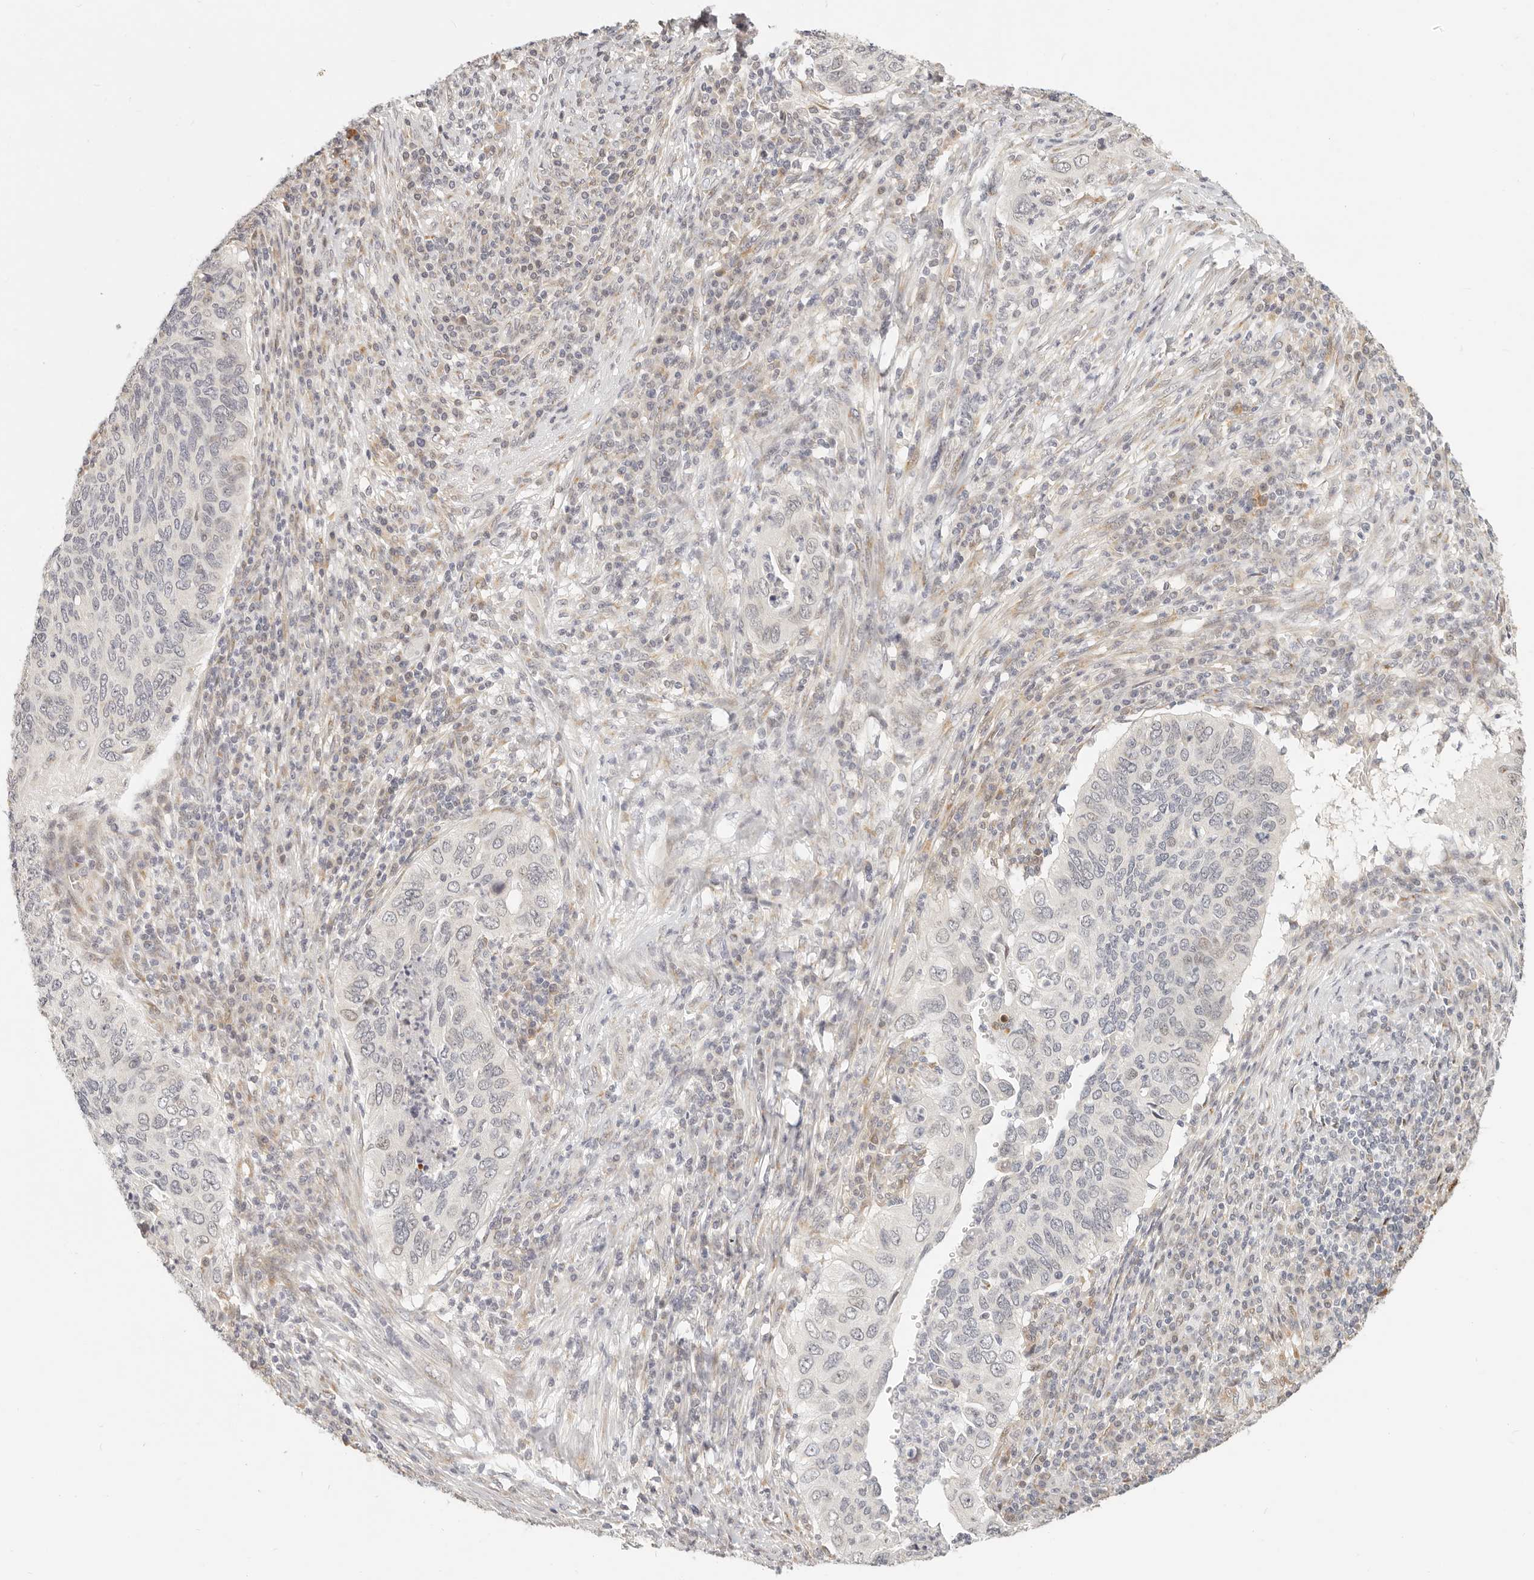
{"staining": {"intensity": "weak", "quantity": "<25%", "location": "cytoplasmic/membranous"}, "tissue": "cervical cancer", "cell_type": "Tumor cells", "image_type": "cancer", "snomed": [{"axis": "morphology", "description": "Squamous cell carcinoma, NOS"}, {"axis": "topography", "description": "Cervix"}], "caption": "Tumor cells are negative for brown protein staining in cervical cancer.", "gene": "FAM20B", "patient": {"sex": "female", "age": 38}}